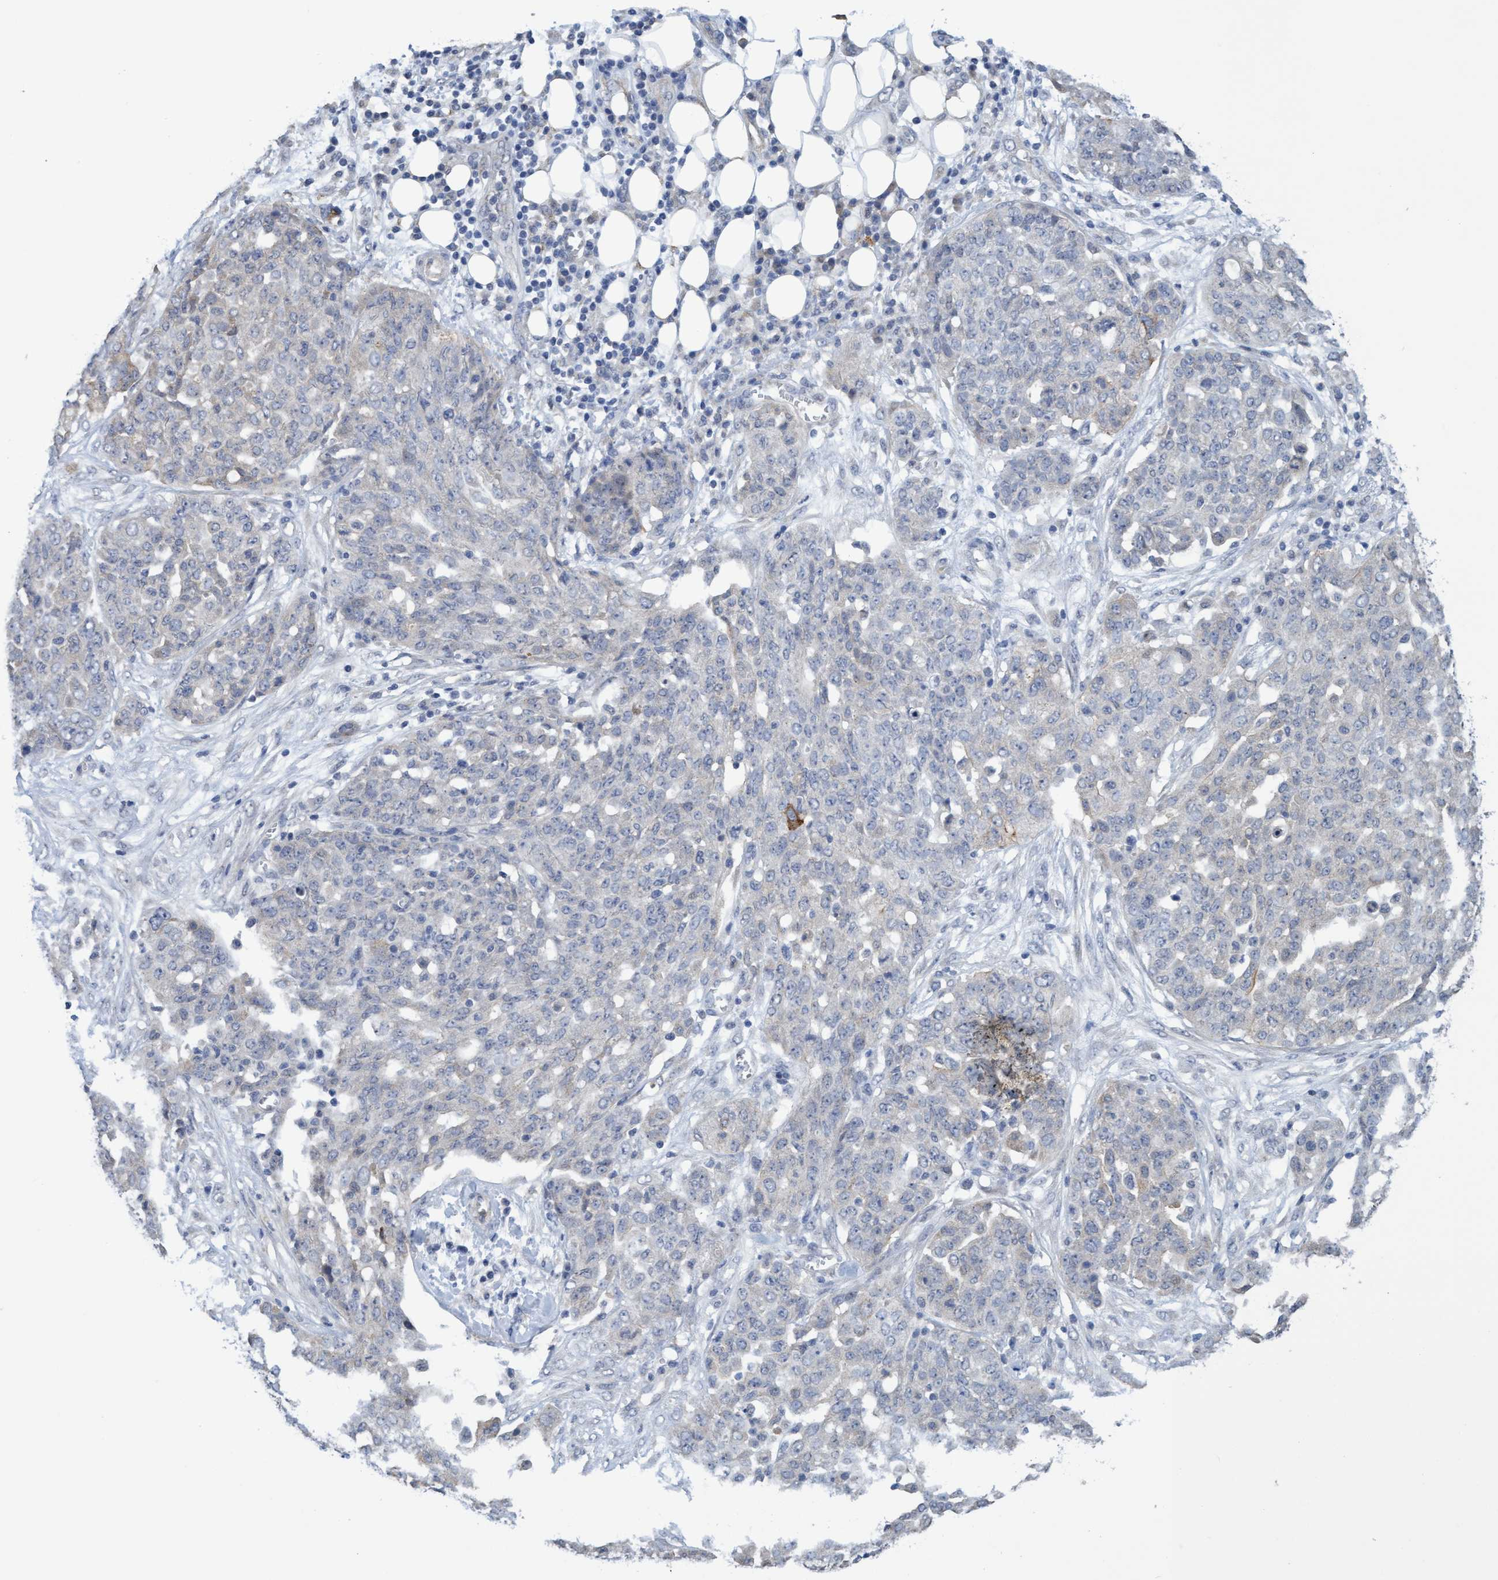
{"staining": {"intensity": "negative", "quantity": "none", "location": "none"}, "tissue": "ovarian cancer", "cell_type": "Tumor cells", "image_type": "cancer", "snomed": [{"axis": "morphology", "description": "Cystadenocarcinoma, serous, NOS"}, {"axis": "topography", "description": "Soft tissue"}, {"axis": "topography", "description": "Ovary"}], "caption": "A high-resolution micrograph shows IHC staining of ovarian cancer, which reveals no significant expression in tumor cells.", "gene": "SEMA4D", "patient": {"sex": "female", "age": 57}}